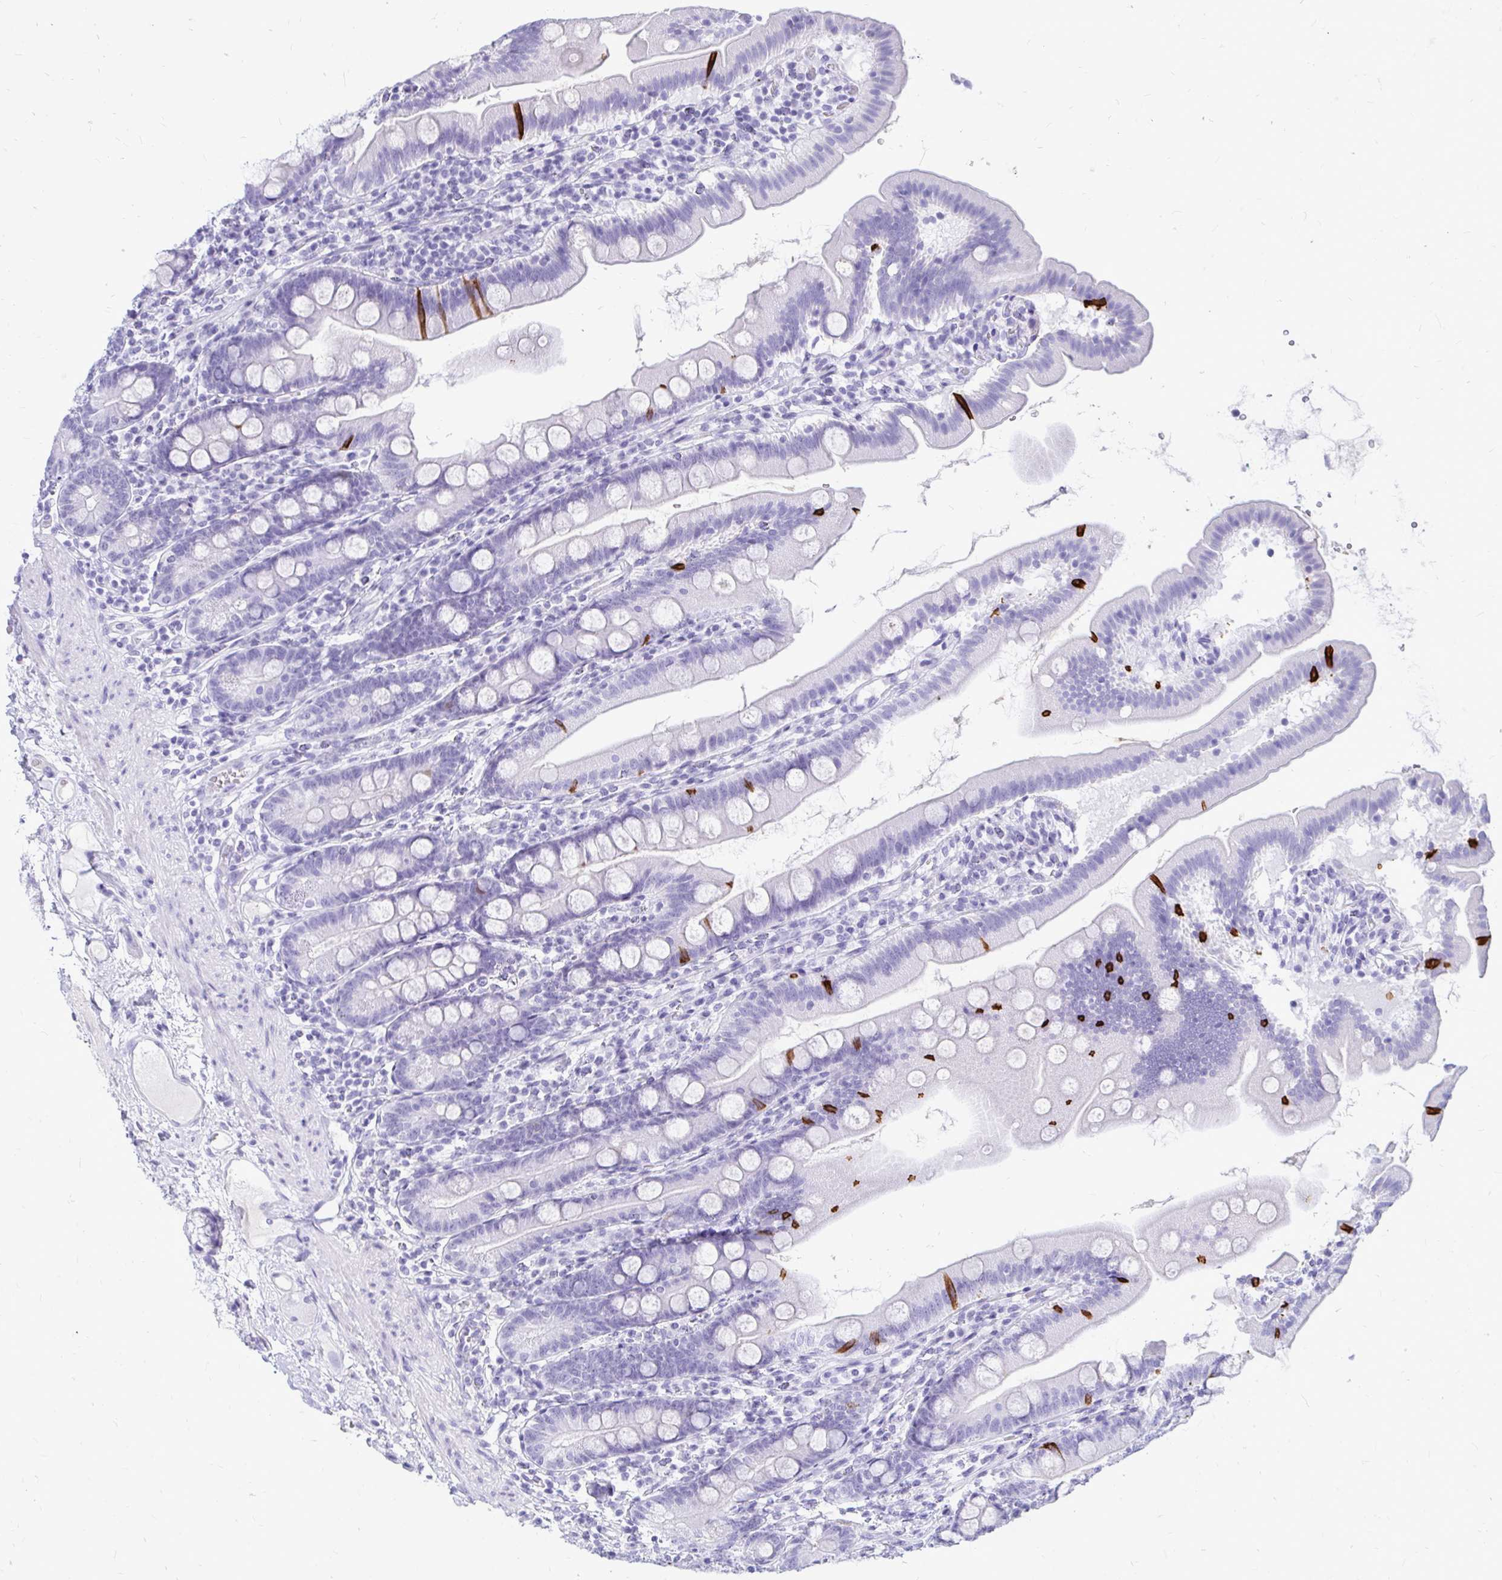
{"staining": {"intensity": "strong", "quantity": "<25%", "location": "cytoplasmic/membranous"}, "tissue": "duodenum", "cell_type": "Glandular cells", "image_type": "normal", "snomed": [{"axis": "morphology", "description": "Normal tissue, NOS"}, {"axis": "topography", "description": "Duodenum"}], "caption": "This is a photomicrograph of immunohistochemistry (IHC) staining of normal duodenum, which shows strong expression in the cytoplasmic/membranous of glandular cells.", "gene": "NANOGNB", "patient": {"sex": "female", "age": 67}}